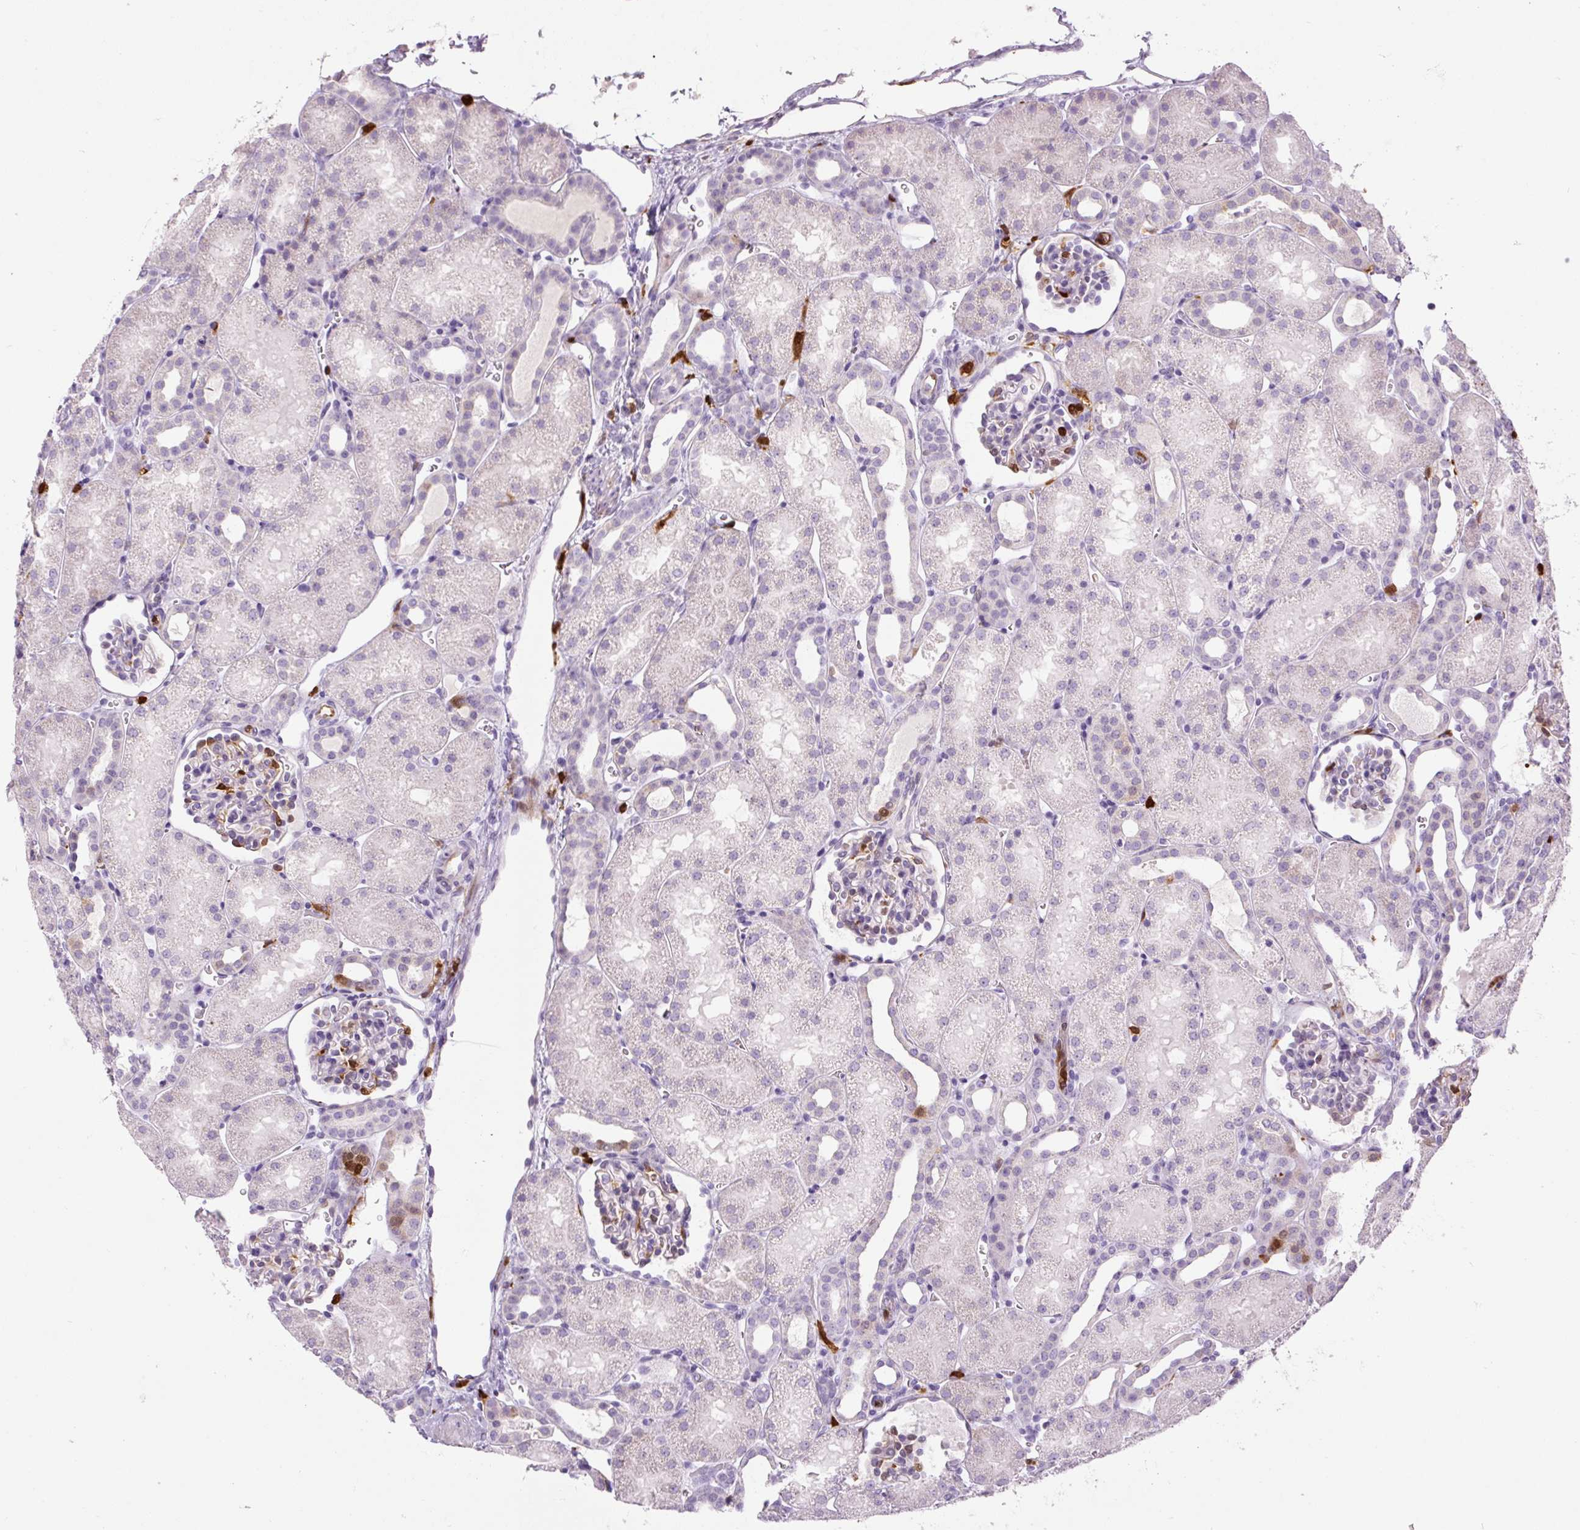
{"staining": {"intensity": "moderate", "quantity": "<25%", "location": "cytoplasmic/membranous"}, "tissue": "kidney", "cell_type": "Cells in glomeruli", "image_type": "normal", "snomed": [{"axis": "morphology", "description": "Normal tissue, NOS"}, {"axis": "topography", "description": "Kidney"}], "caption": "There is low levels of moderate cytoplasmic/membranous staining in cells in glomeruli of normal kidney, as demonstrated by immunohistochemical staining (brown color).", "gene": "S100A4", "patient": {"sex": "male", "age": 2}}